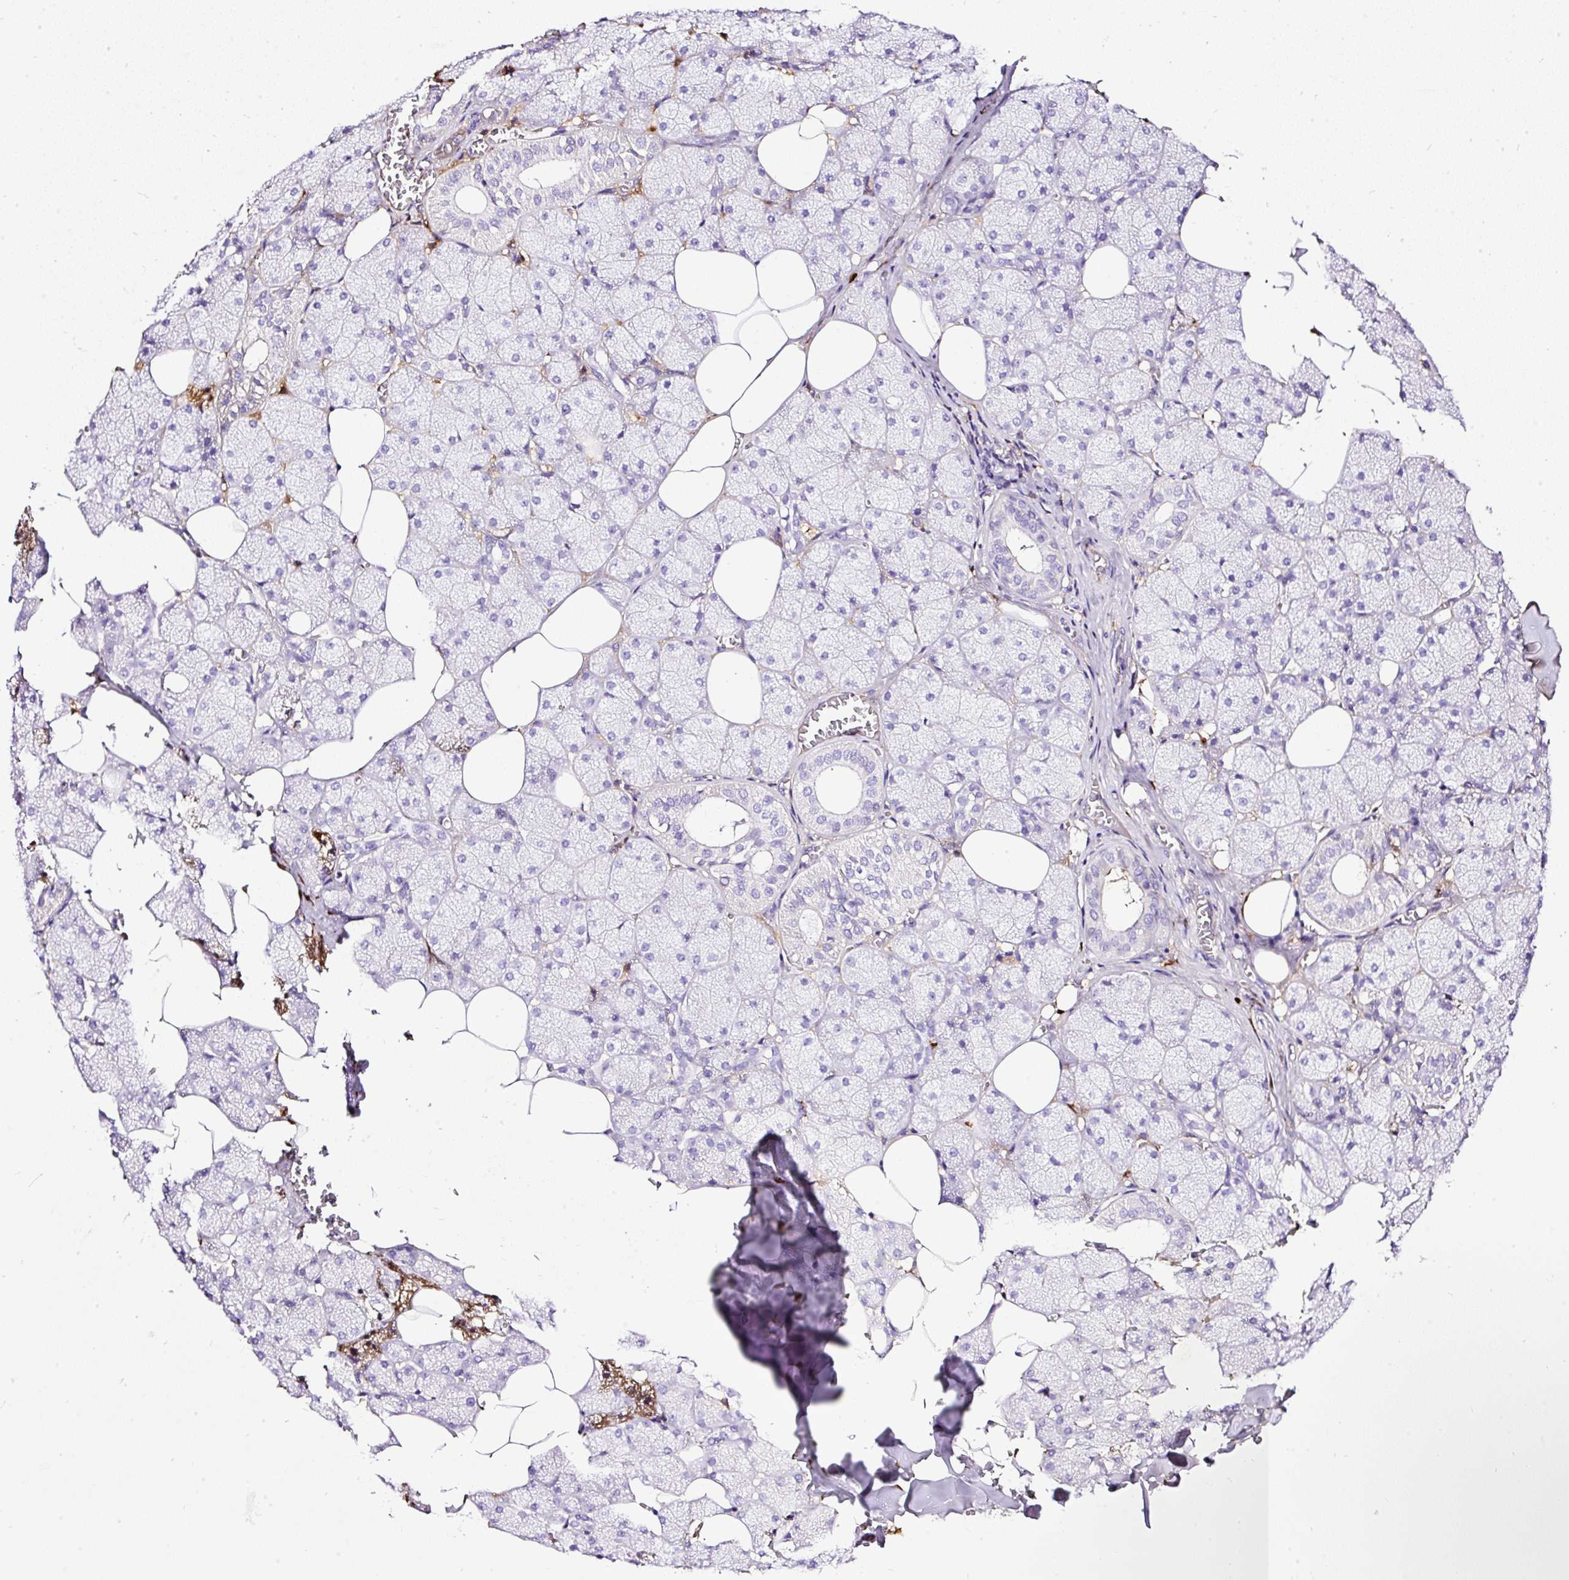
{"staining": {"intensity": "weak", "quantity": "<25%", "location": "cytoplasmic/membranous"}, "tissue": "salivary gland", "cell_type": "Glandular cells", "image_type": "normal", "snomed": [{"axis": "morphology", "description": "Normal tissue, NOS"}, {"axis": "topography", "description": "Salivary gland"}, {"axis": "topography", "description": "Peripheral nerve tissue"}], "caption": "This is an IHC micrograph of normal human salivary gland. There is no staining in glandular cells.", "gene": "CLEC3B", "patient": {"sex": "male", "age": 38}}